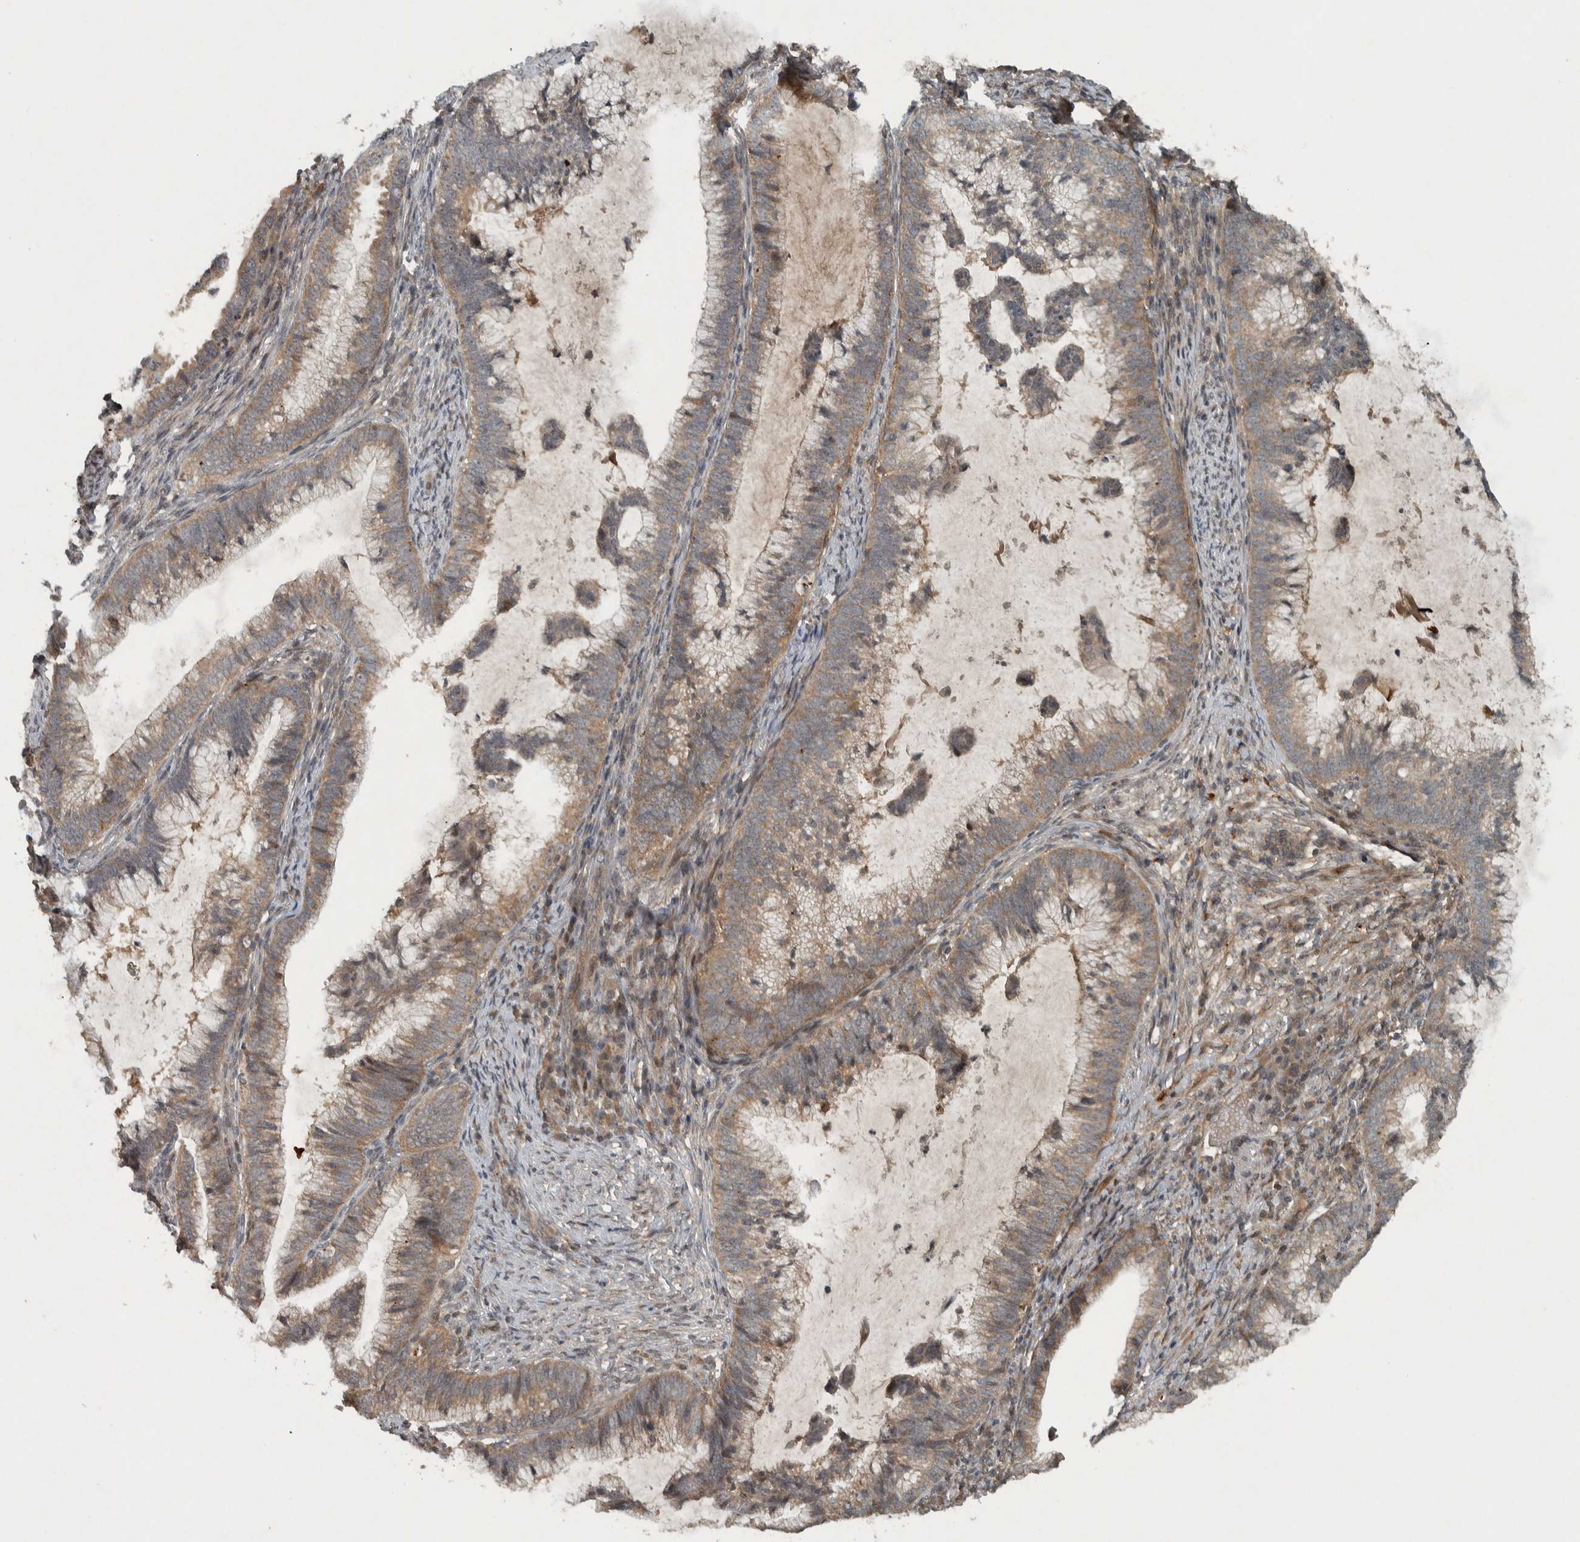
{"staining": {"intensity": "moderate", "quantity": ">75%", "location": "cytoplasmic/membranous"}, "tissue": "cervical cancer", "cell_type": "Tumor cells", "image_type": "cancer", "snomed": [{"axis": "morphology", "description": "Adenocarcinoma, NOS"}, {"axis": "topography", "description": "Cervix"}], "caption": "Cervical cancer was stained to show a protein in brown. There is medium levels of moderate cytoplasmic/membranous expression in approximately >75% of tumor cells.", "gene": "KIFAP3", "patient": {"sex": "female", "age": 36}}